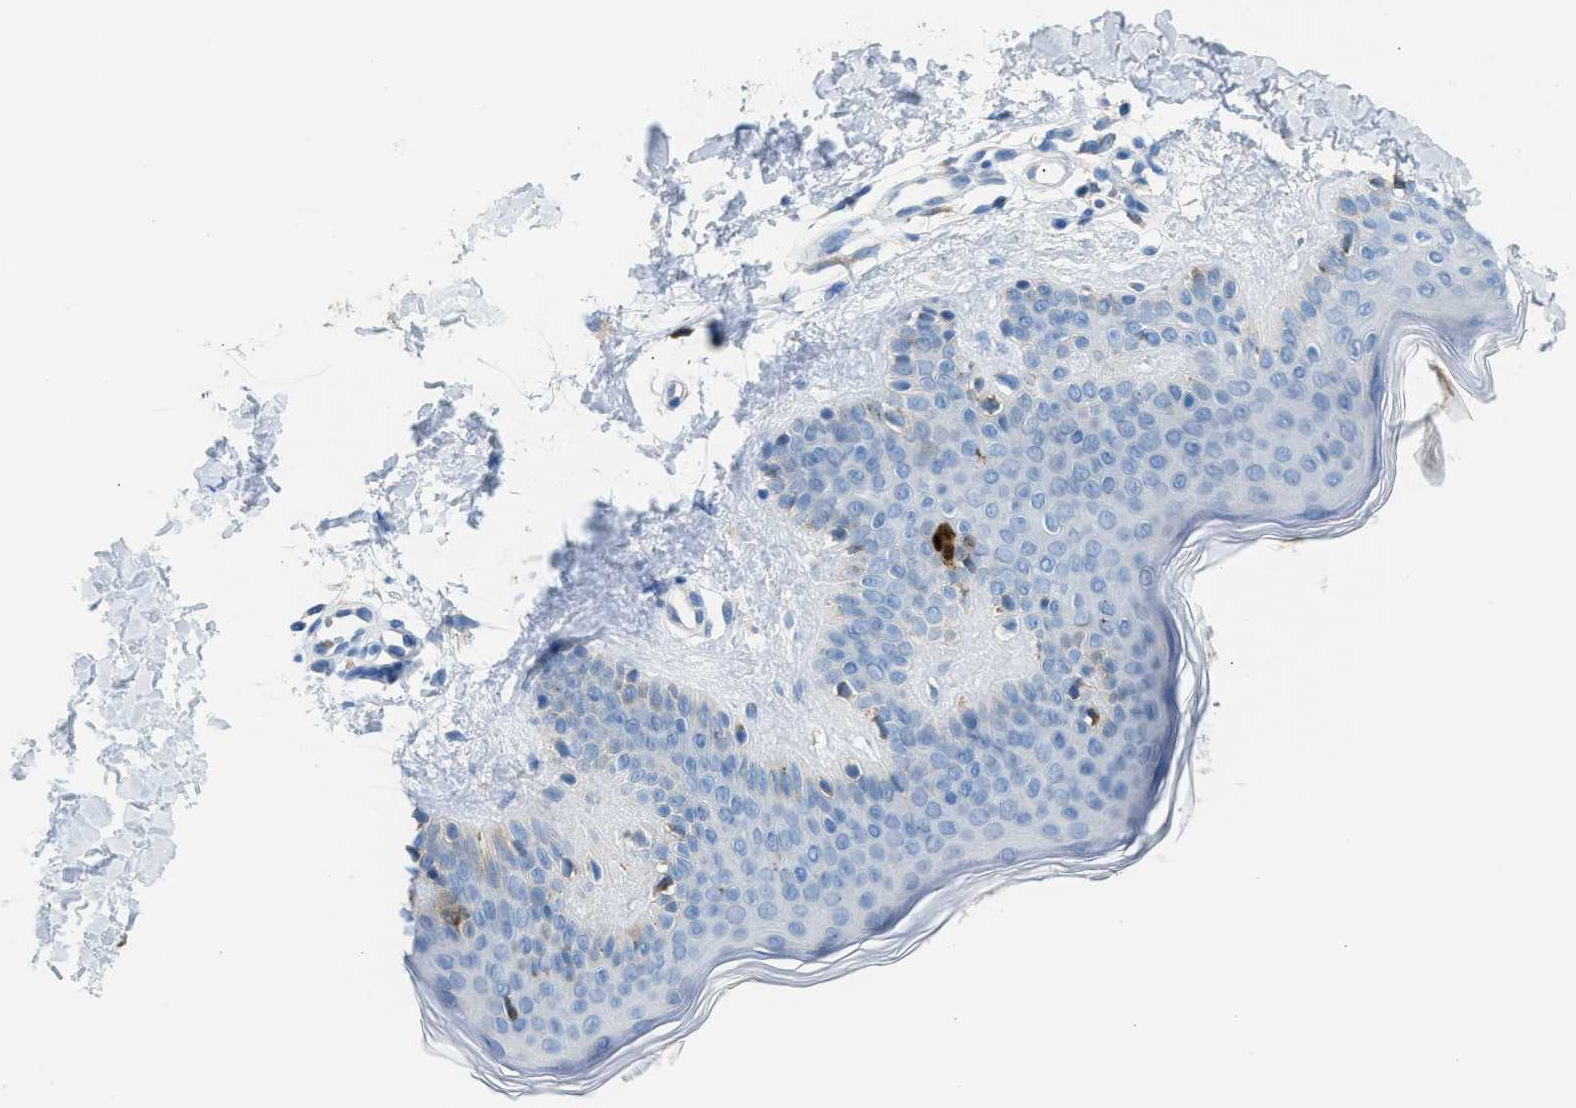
{"staining": {"intensity": "negative", "quantity": "none", "location": "none"}, "tissue": "skin", "cell_type": "Fibroblasts", "image_type": "normal", "snomed": [{"axis": "morphology", "description": "Normal tissue, NOS"}, {"axis": "topography", "description": "Skin"}], "caption": "The image displays no significant staining in fibroblasts of skin.", "gene": "CA3", "patient": {"sex": "male", "age": 30}}